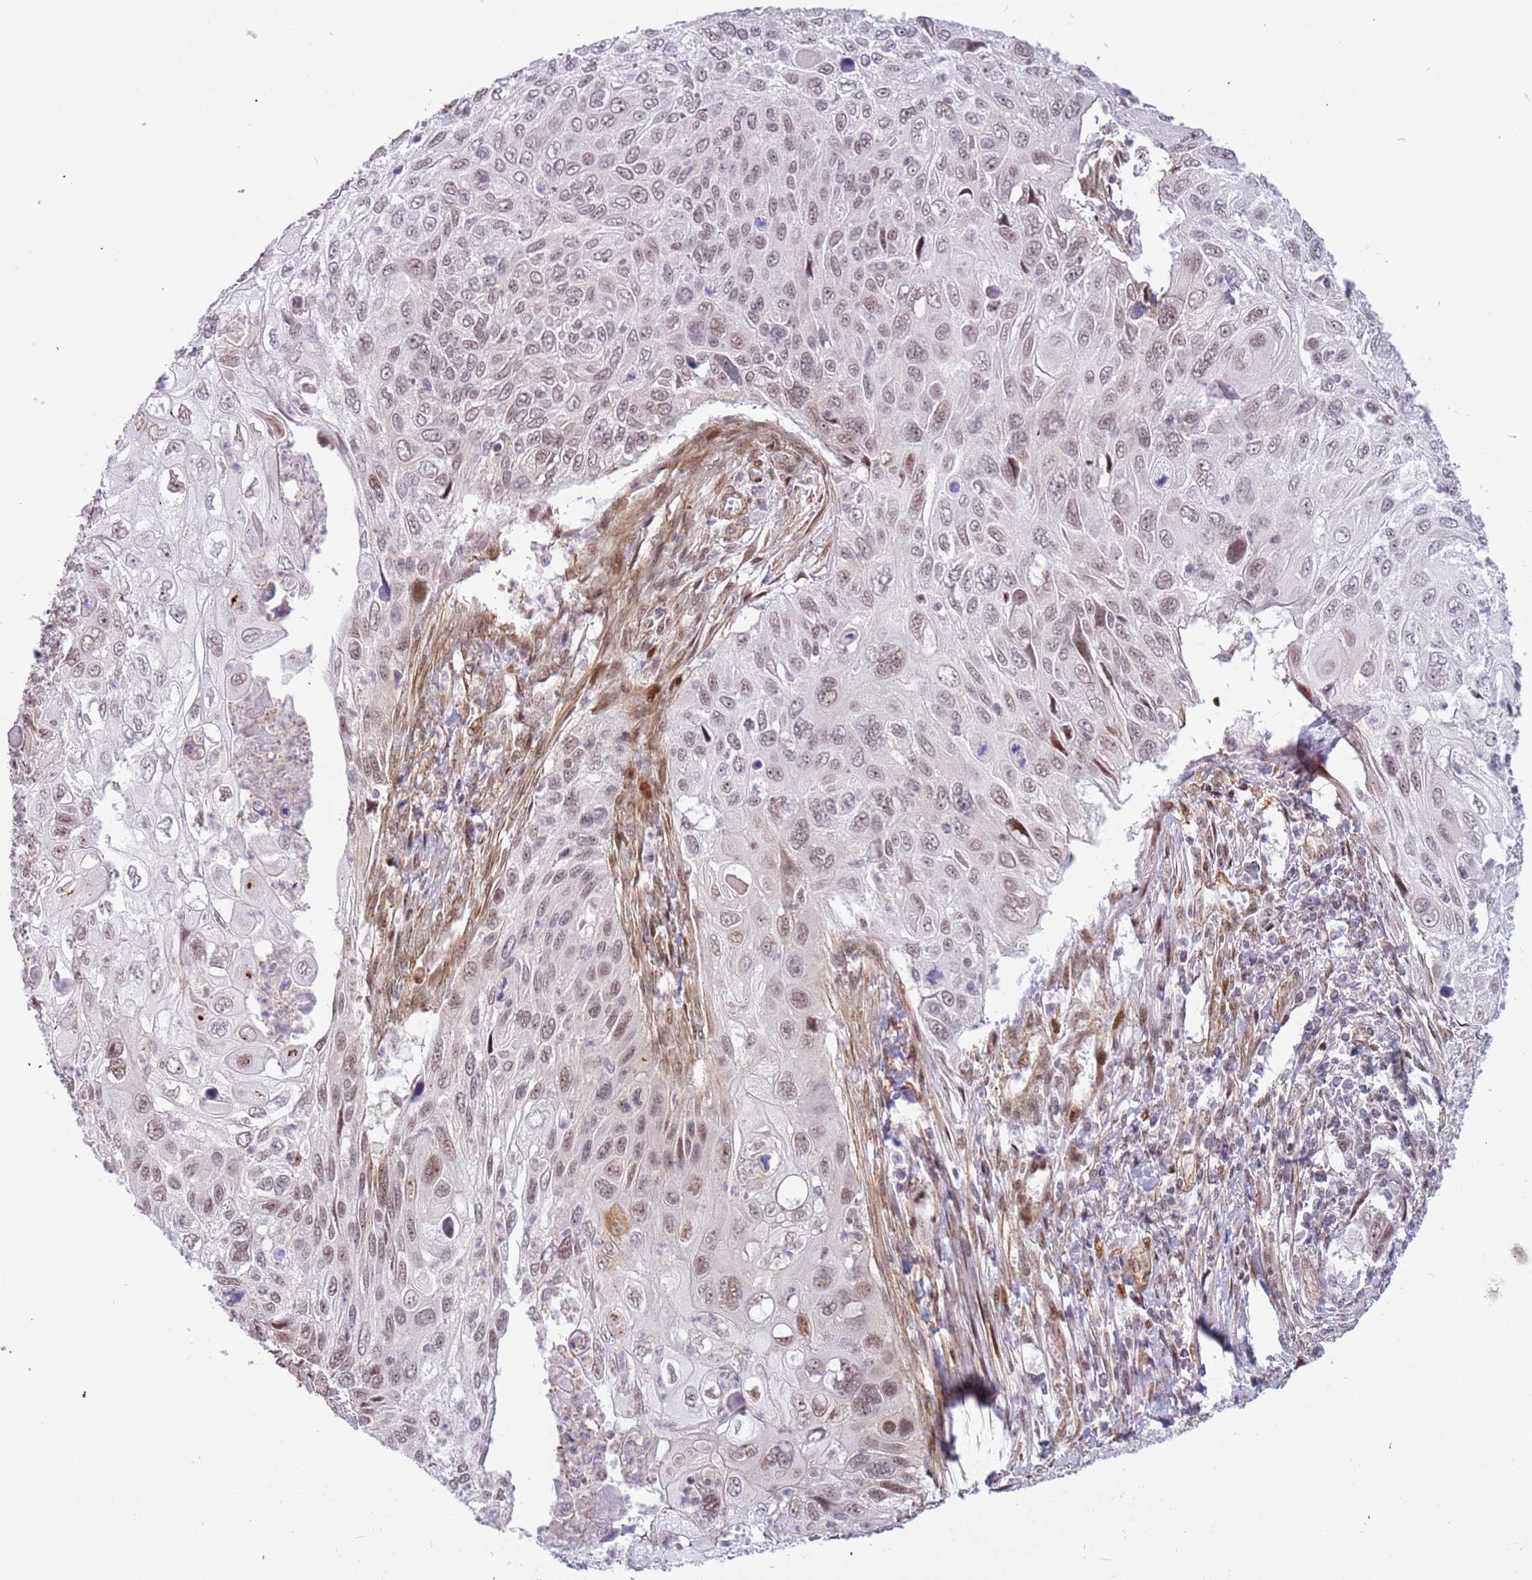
{"staining": {"intensity": "weak", "quantity": ">75%", "location": "nuclear"}, "tissue": "cervical cancer", "cell_type": "Tumor cells", "image_type": "cancer", "snomed": [{"axis": "morphology", "description": "Squamous cell carcinoma, NOS"}, {"axis": "topography", "description": "Cervix"}], "caption": "The immunohistochemical stain labels weak nuclear positivity in tumor cells of squamous cell carcinoma (cervical) tissue.", "gene": "LRMDA", "patient": {"sex": "female", "age": 70}}